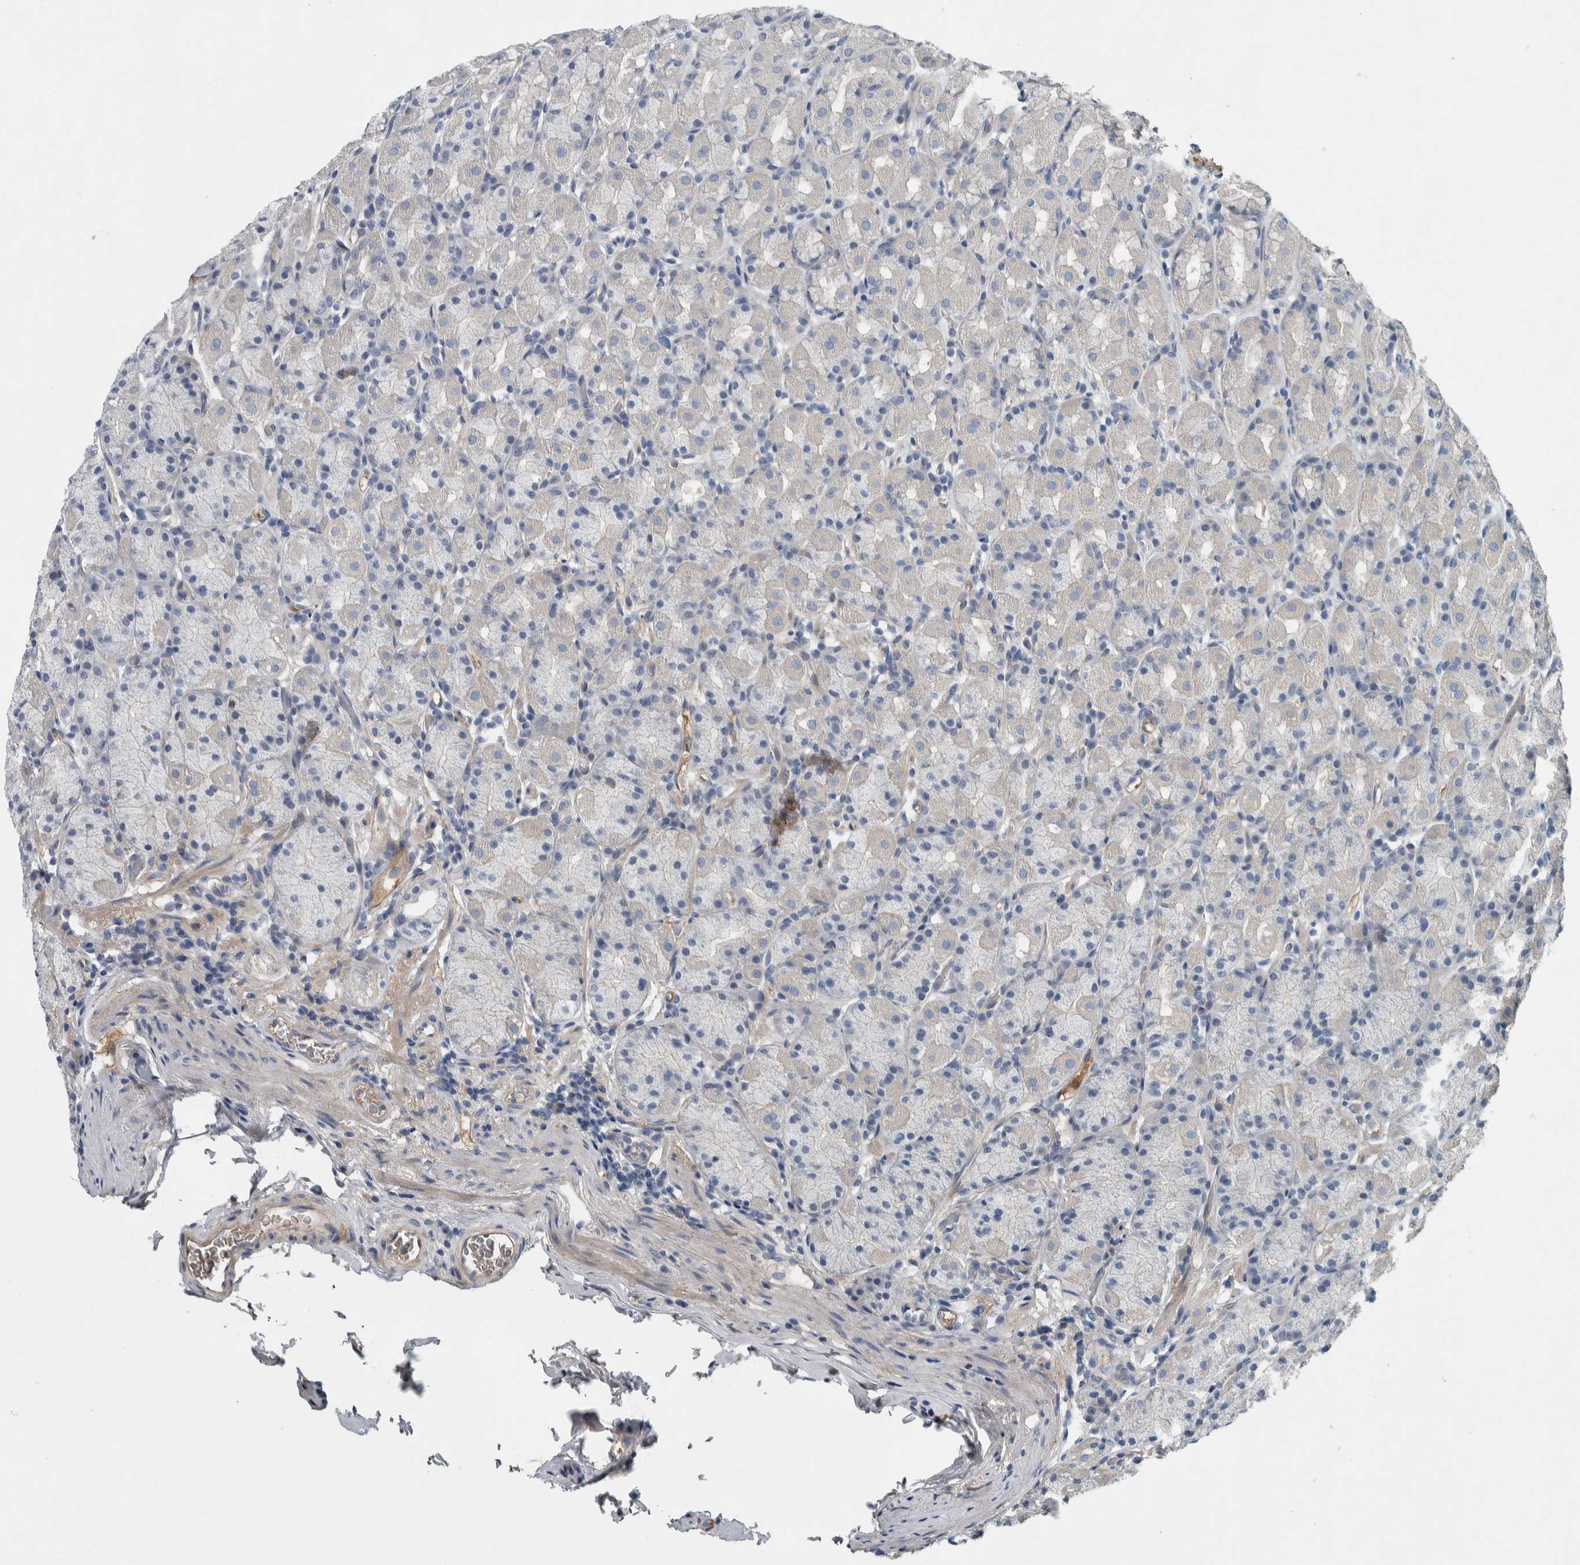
{"staining": {"intensity": "strong", "quantity": "<25%", "location": "cytoplasmic/membranous"}, "tissue": "stomach", "cell_type": "Glandular cells", "image_type": "normal", "snomed": [{"axis": "morphology", "description": "Normal tissue, NOS"}, {"axis": "topography", "description": "Stomach, upper"}], "caption": "The immunohistochemical stain shows strong cytoplasmic/membranous staining in glandular cells of unremarkable stomach.", "gene": "SERPINC1", "patient": {"sex": "male", "age": 68}}